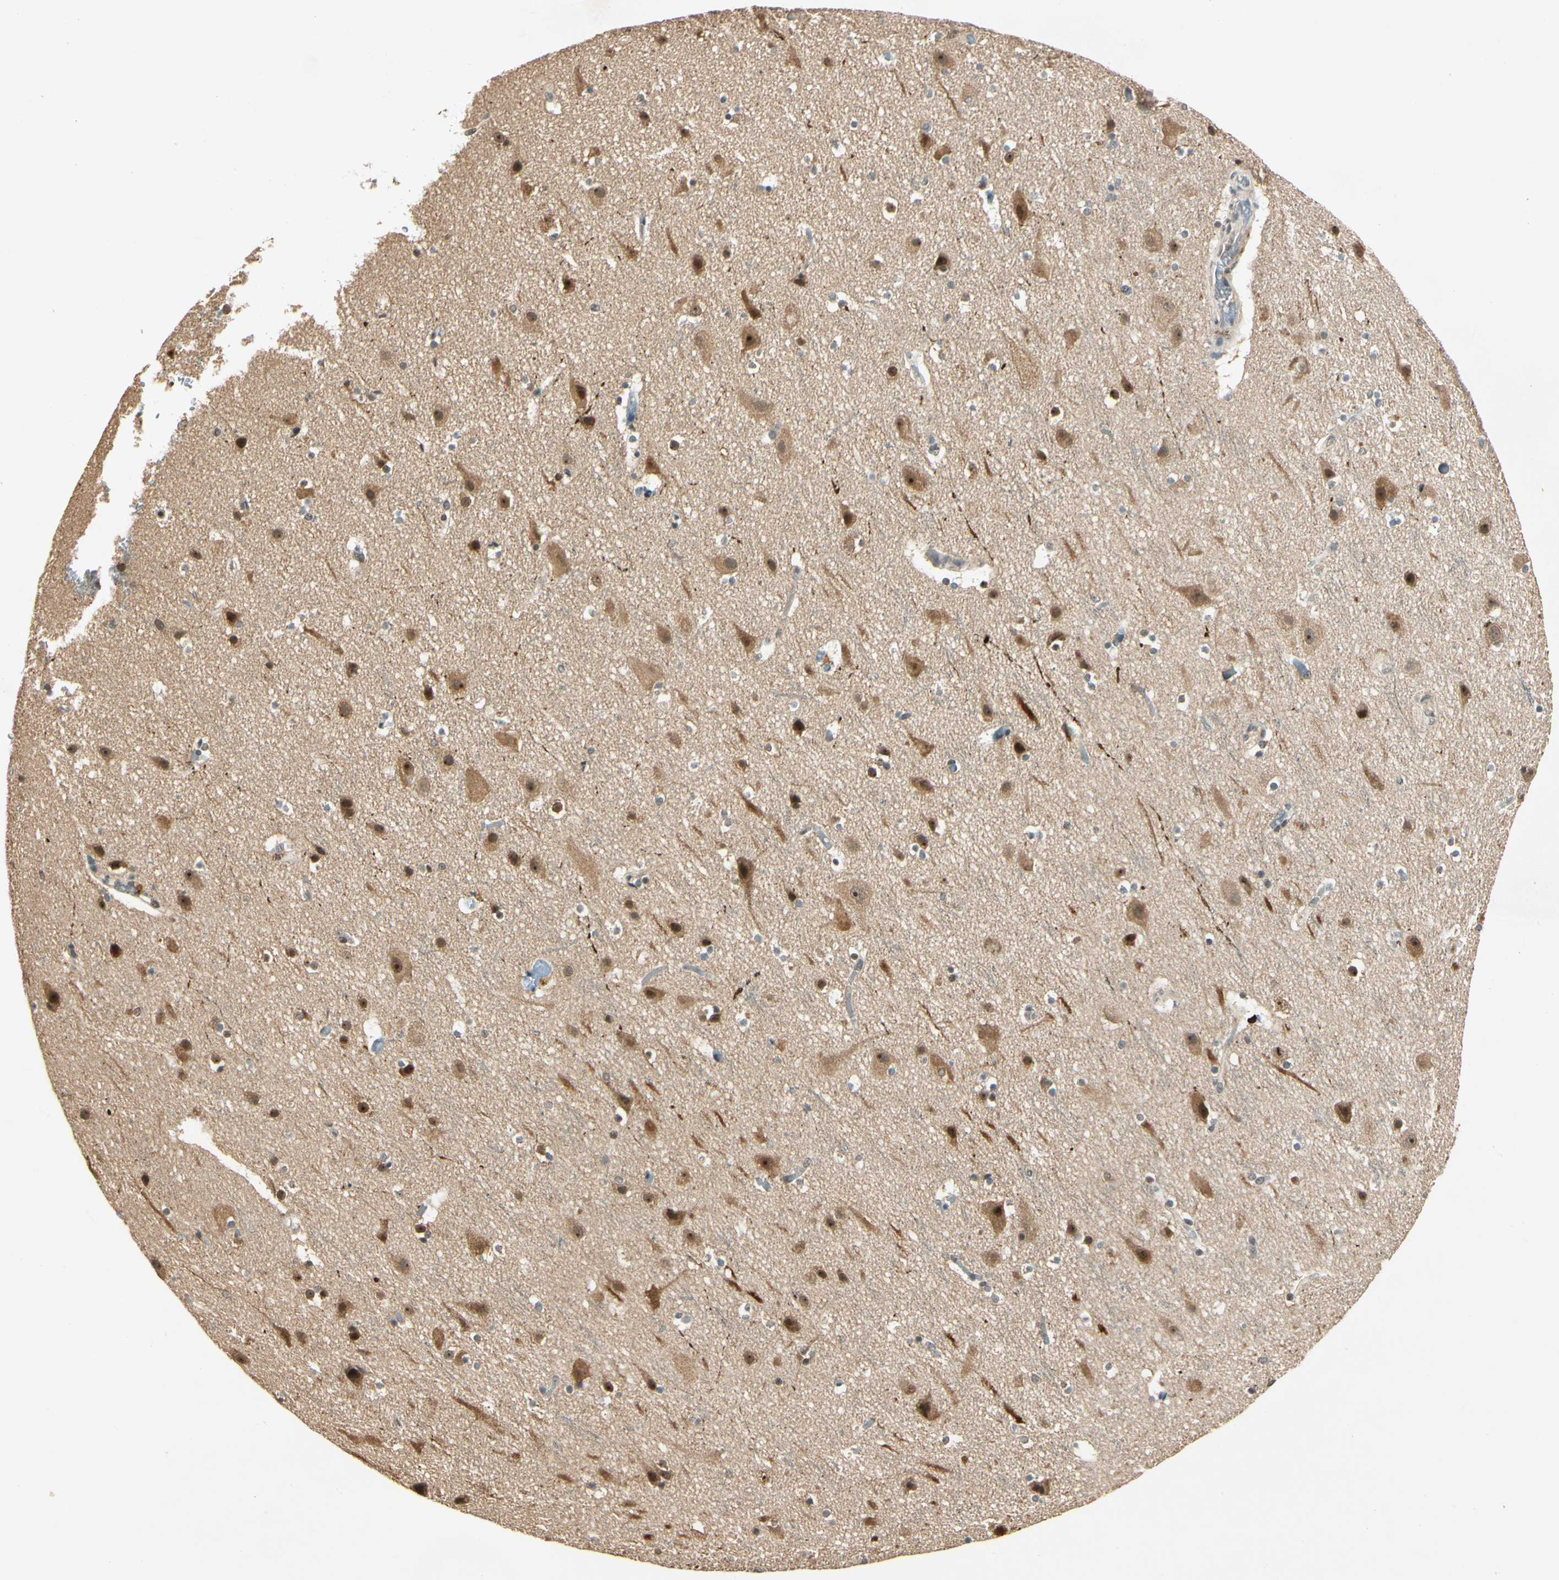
{"staining": {"intensity": "weak", "quantity": ">75%", "location": "cytoplasmic/membranous"}, "tissue": "cerebral cortex", "cell_type": "Endothelial cells", "image_type": "normal", "snomed": [{"axis": "morphology", "description": "Normal tissue, NOS"}, {"axis": "topography", "description": "Cerebral cortex"}], "caption": "Brown immunohistochemical staining in benign human cerebral cortex shows weak cytoplasmic/membranous staining in approximately >75% of endothelial cells. (DAB (3,3'-diaminobenzidine) IHC with brightfield microscopy, high magnification).", "gene": "ZSCAN12", "patient": {"sex": "male", "age": 45}}